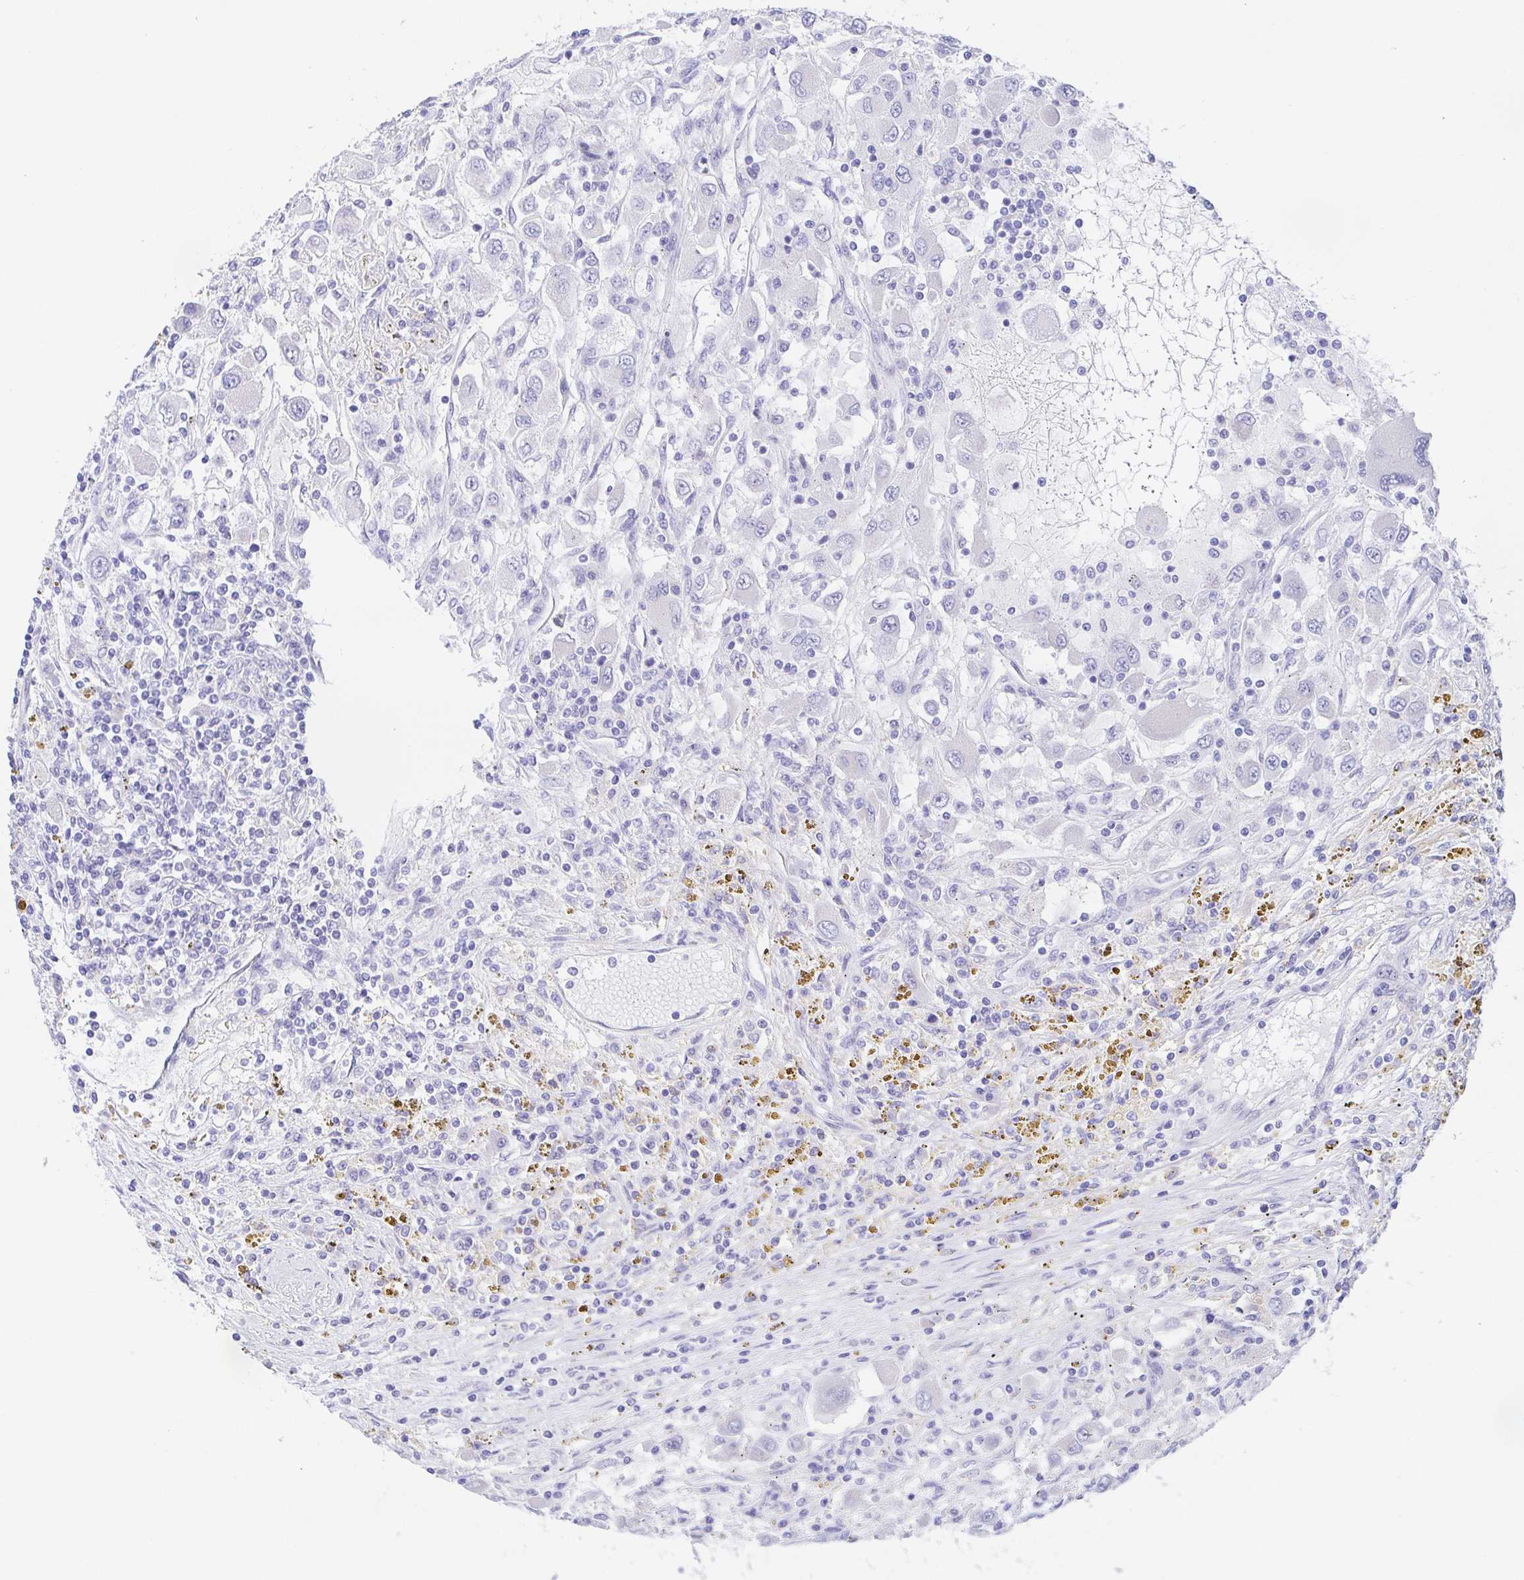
{"staining": {"intensity": "negative", "quantity": "none", "location": "none"}, "tissue": "renal cancer", "cell_type": "Tumor cells", "image_type": "cancer", "snomed": [{"axis": "morphology", "description": "Adenocarcinoma, NOS"}, {"axis": "topography", "description": "Kidney"}], "caption": "High magnification brightfield microscopy of renal cancer stained with DAB (3,3'-diaminobenzidine) (brown) and counterstained with hematoxylin (blue): tumor cells show no significant staining. Nuclei are stained in blue.", "gene": "SCG3", "patient": {"sex": "female", "age": 67}}